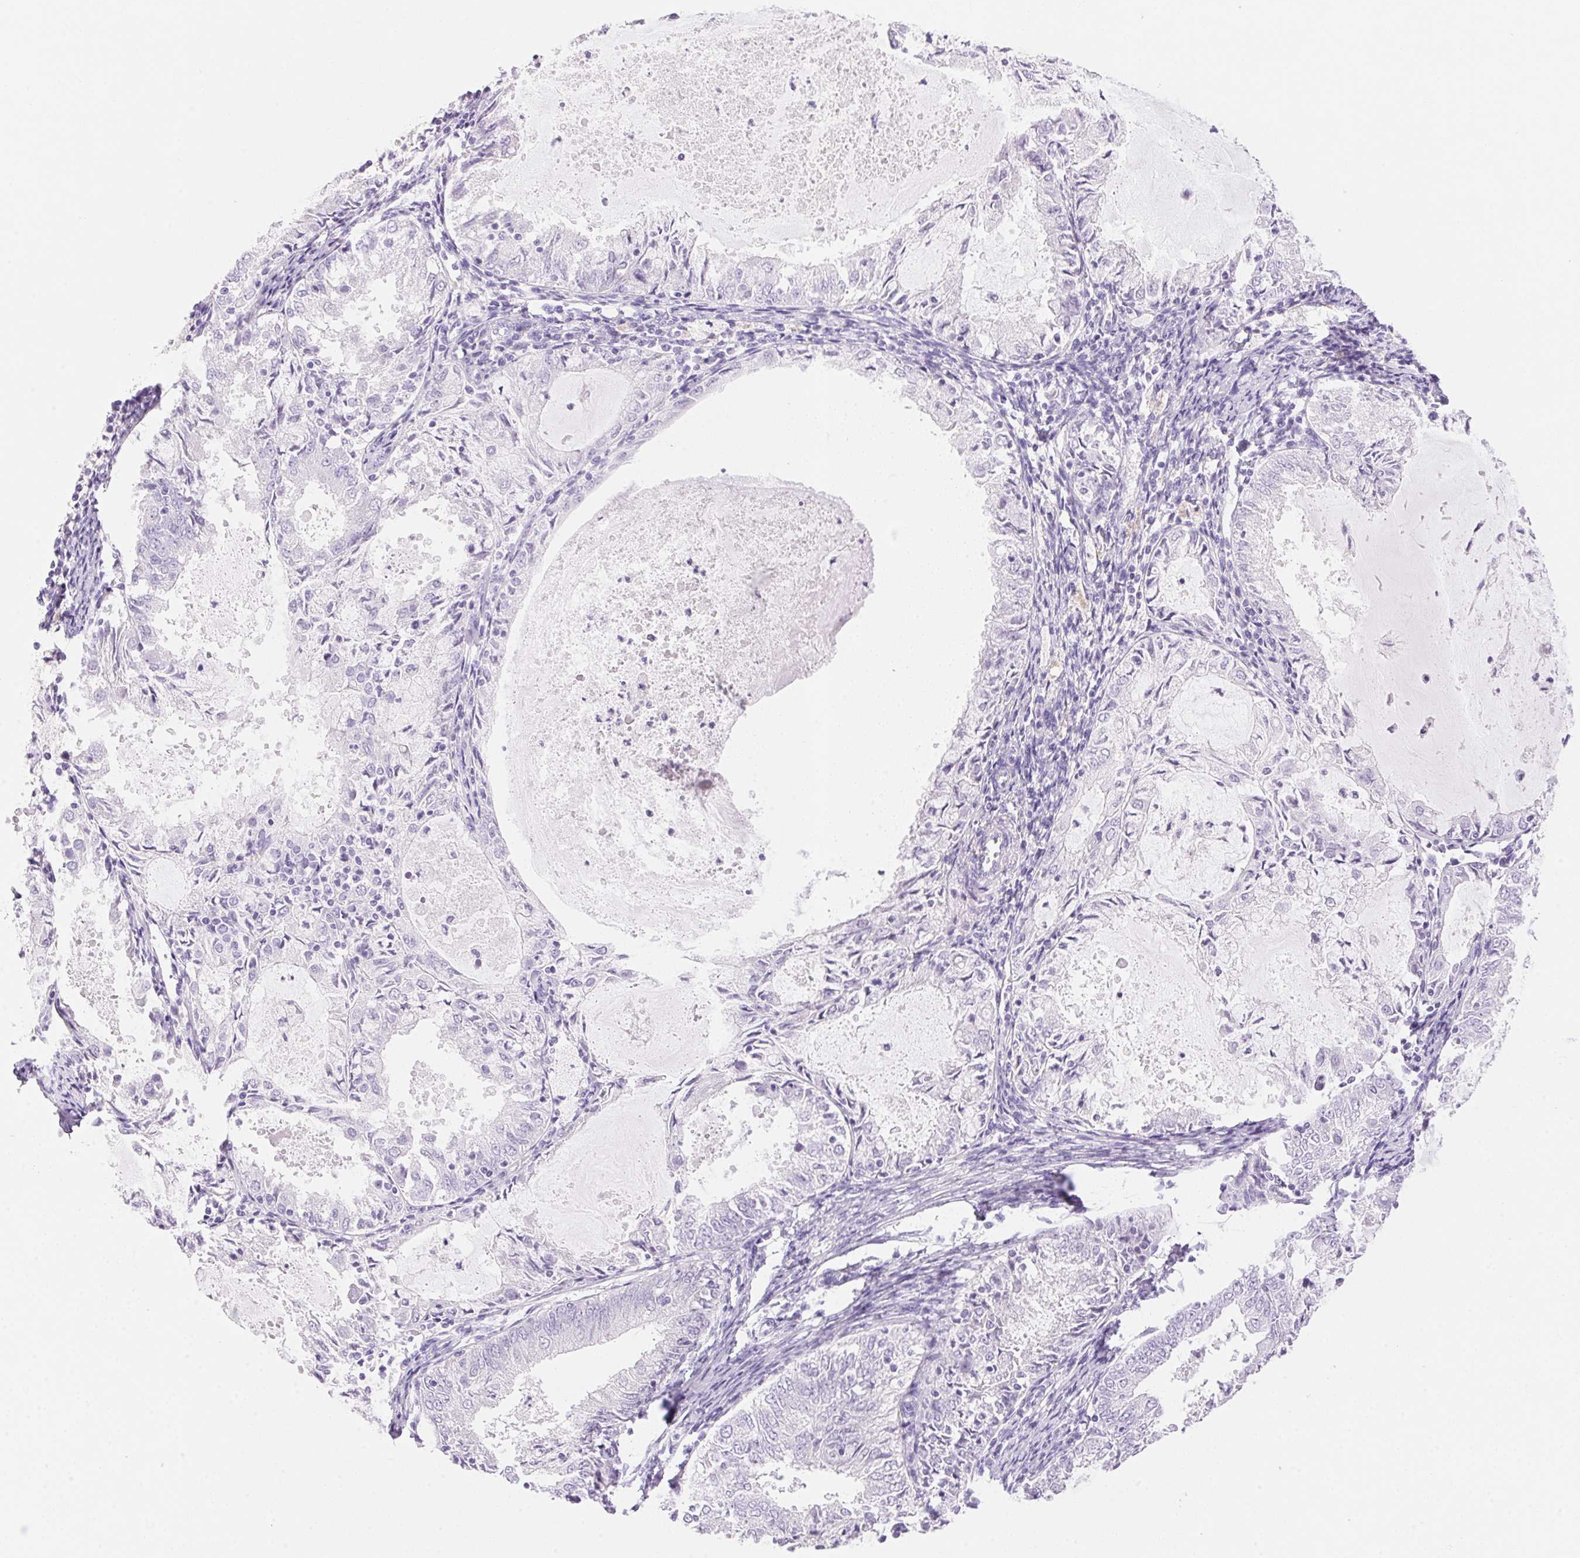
{"staining": {"intensity": "negative", "quantity": "none", "location": "none"}, "tissue": "endometrial cancer", "cell_type": "Tumor cells", "image_type": "cancer", "snomed": [{"axis": "morphology", "description": "Adenocarcinoma, NOS"}, {"axis": "topography", "description": "Endometrium"}], "caption": "An immunohistochemistry (IHC) micrograph of endometrial adenocarcinoma is shown. There is no staining in tumor cells of endometrial adenocarcinoma. (DAB IHC visualized using brightfield microscopy, high magnification).", "gene": "DHCR24", "patient": {"sex": "female", "age": 57}}